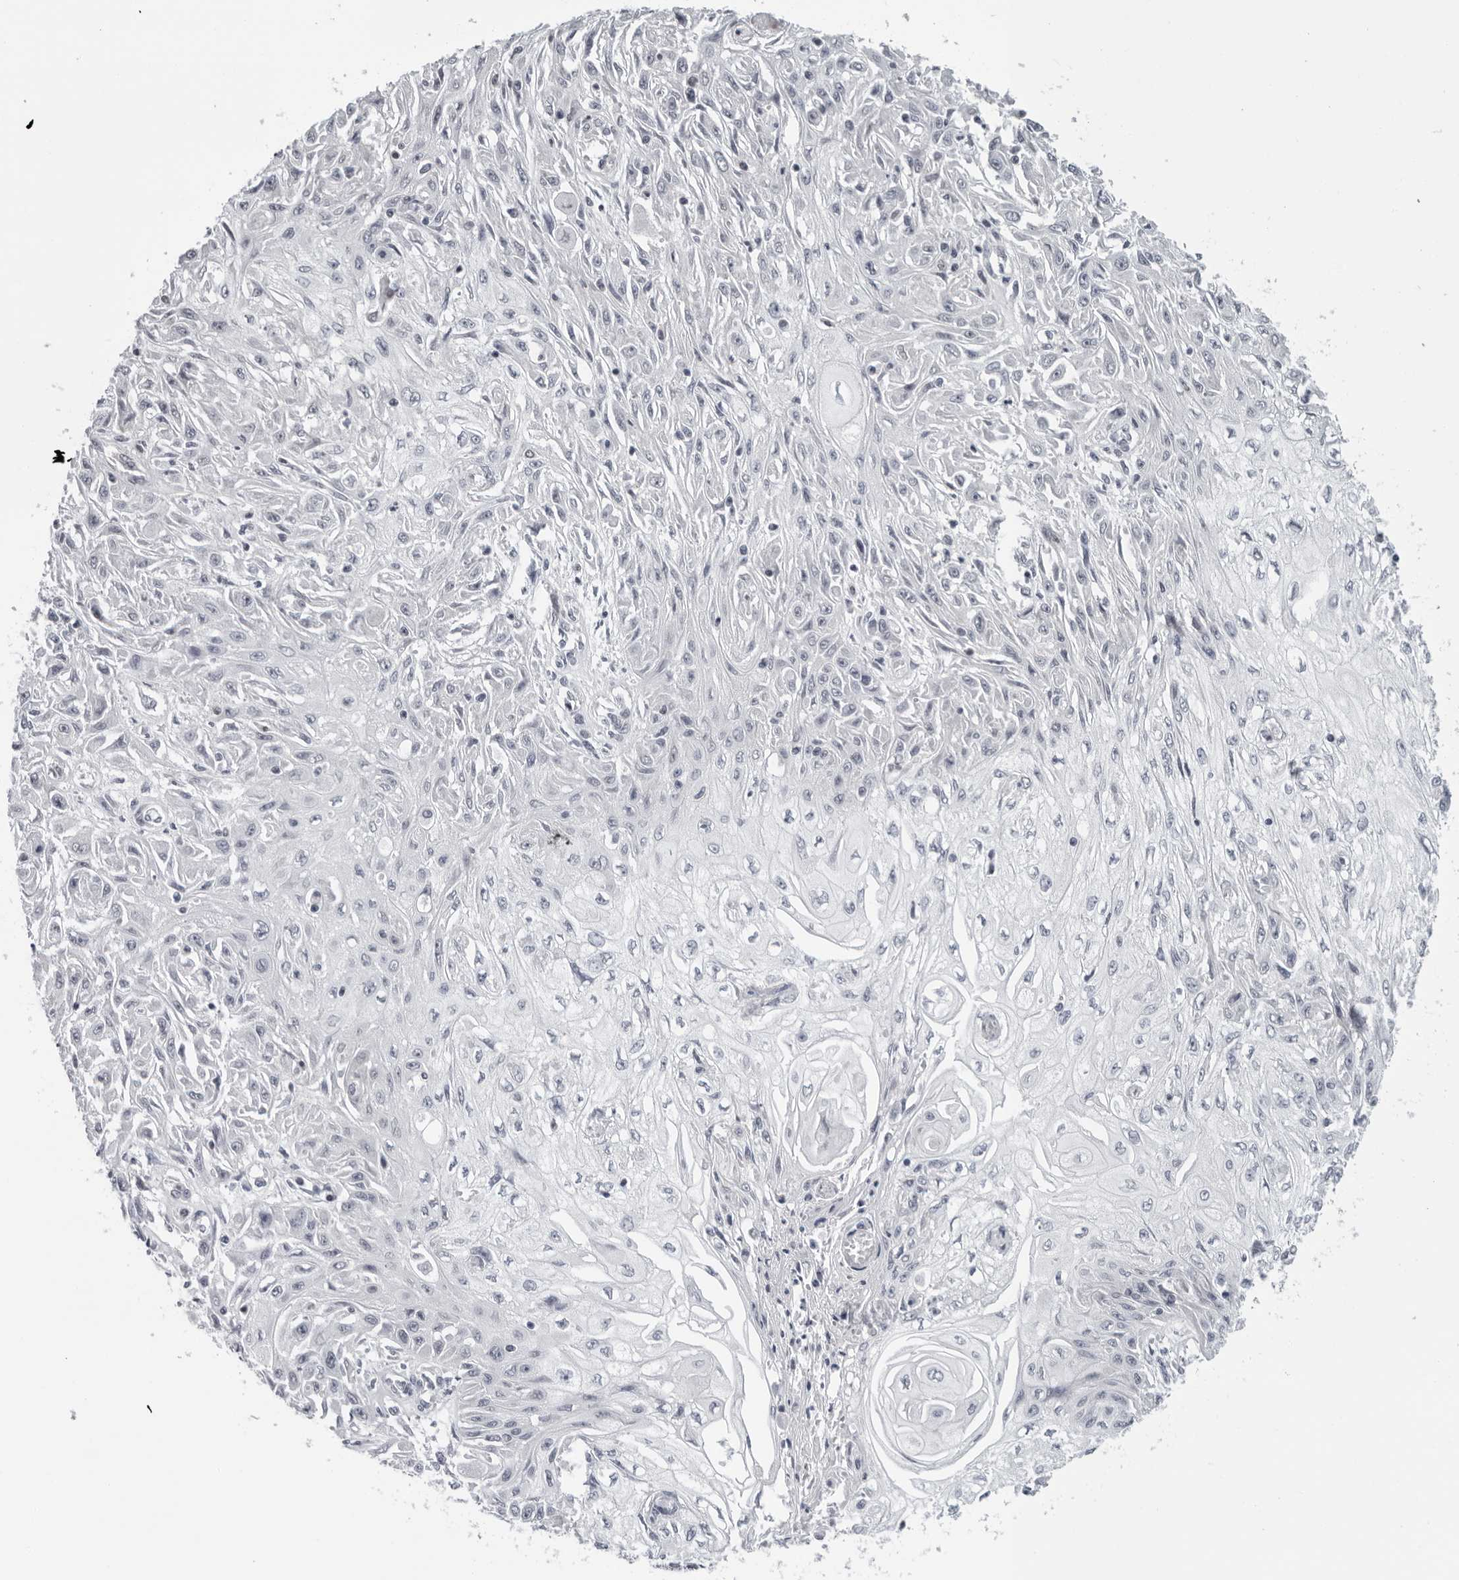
{"staining": {"intensity": "negative", "quantity": "none", "location": "none"}, "tissue": "skin cancer", "cell_type": "Tumor cells", "image_type": "cancer", "snomed": [{"axis": "morphology", "description": "Squamous cell carcinoma, NOS"}, {"axis": "morphology", "description": "Squamous cell carcinoma, metastatic, NOS"}, {"axis": "topography", "description": "Skin"}, {"axis": "topography", "description": "Lymph node"}], "caption": "Human metastatic squamous cell carcinoma (skin) stained for a protein using immunohistochemistry (IHC) displays no expression in tumor cells.", "gene": "CPT2", "patient": {"sex": "male", "age": 75}}